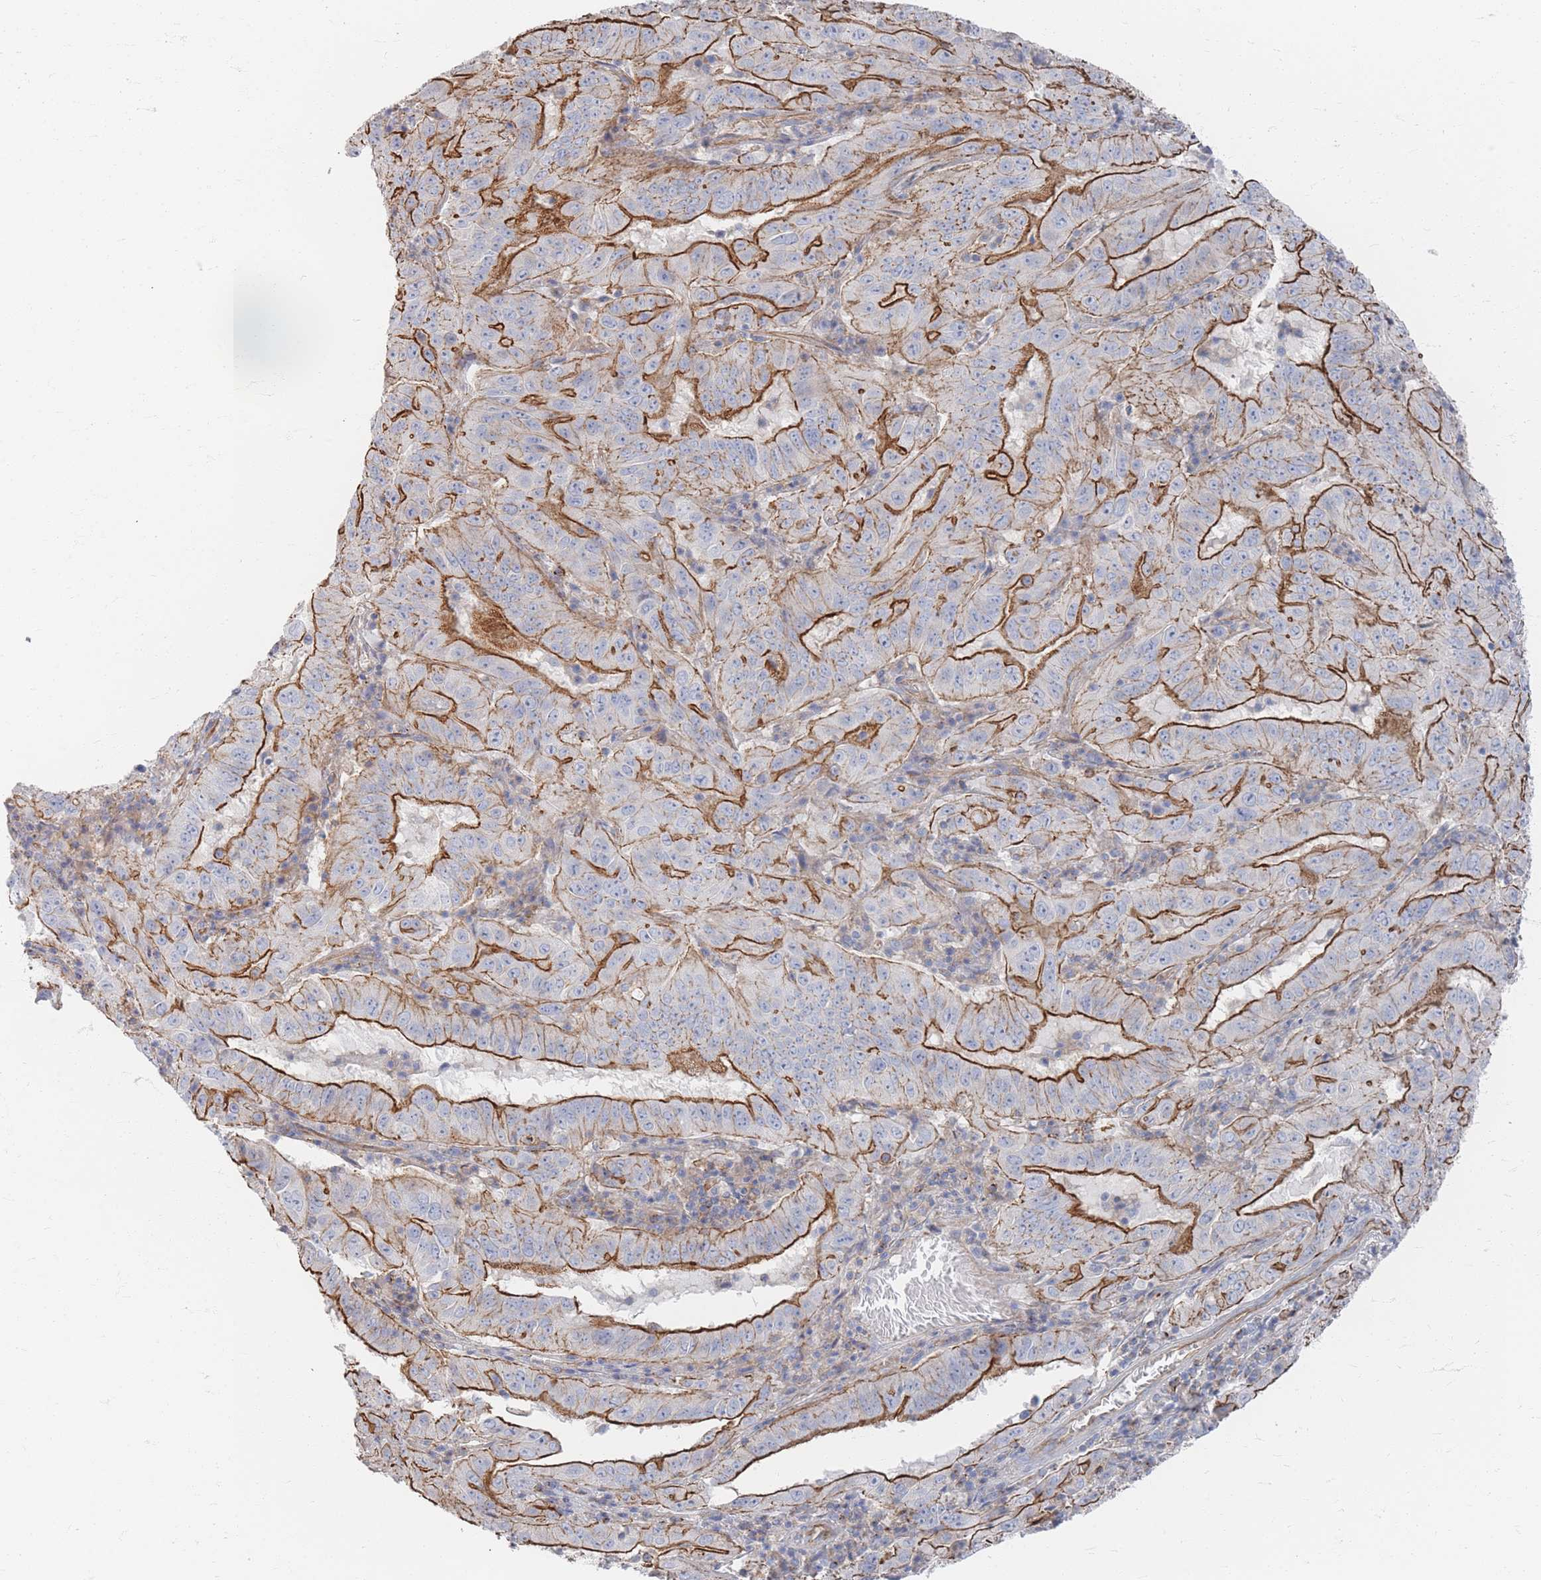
{"staining": {"intensity": "strong", "quantity": ">75%", "location": "cytoplasmic/membranous"}, "tissue": "pancreatic cancer", "cell_type": "Tumor cells", "image_type": "cancer", "snomed": [{"axis": "morphology", "description": "Adenocarcinoma, NOS"}, {"axis": "topography", "description": "Pancreas"}], "caption": "Strong cytoplasmic/membranous expression is present in approximately >75% of tumor cells in pancreatic adenocarcinoma.", "gene": "GNB1", "patient": {"sex": "male", "age": 63}}